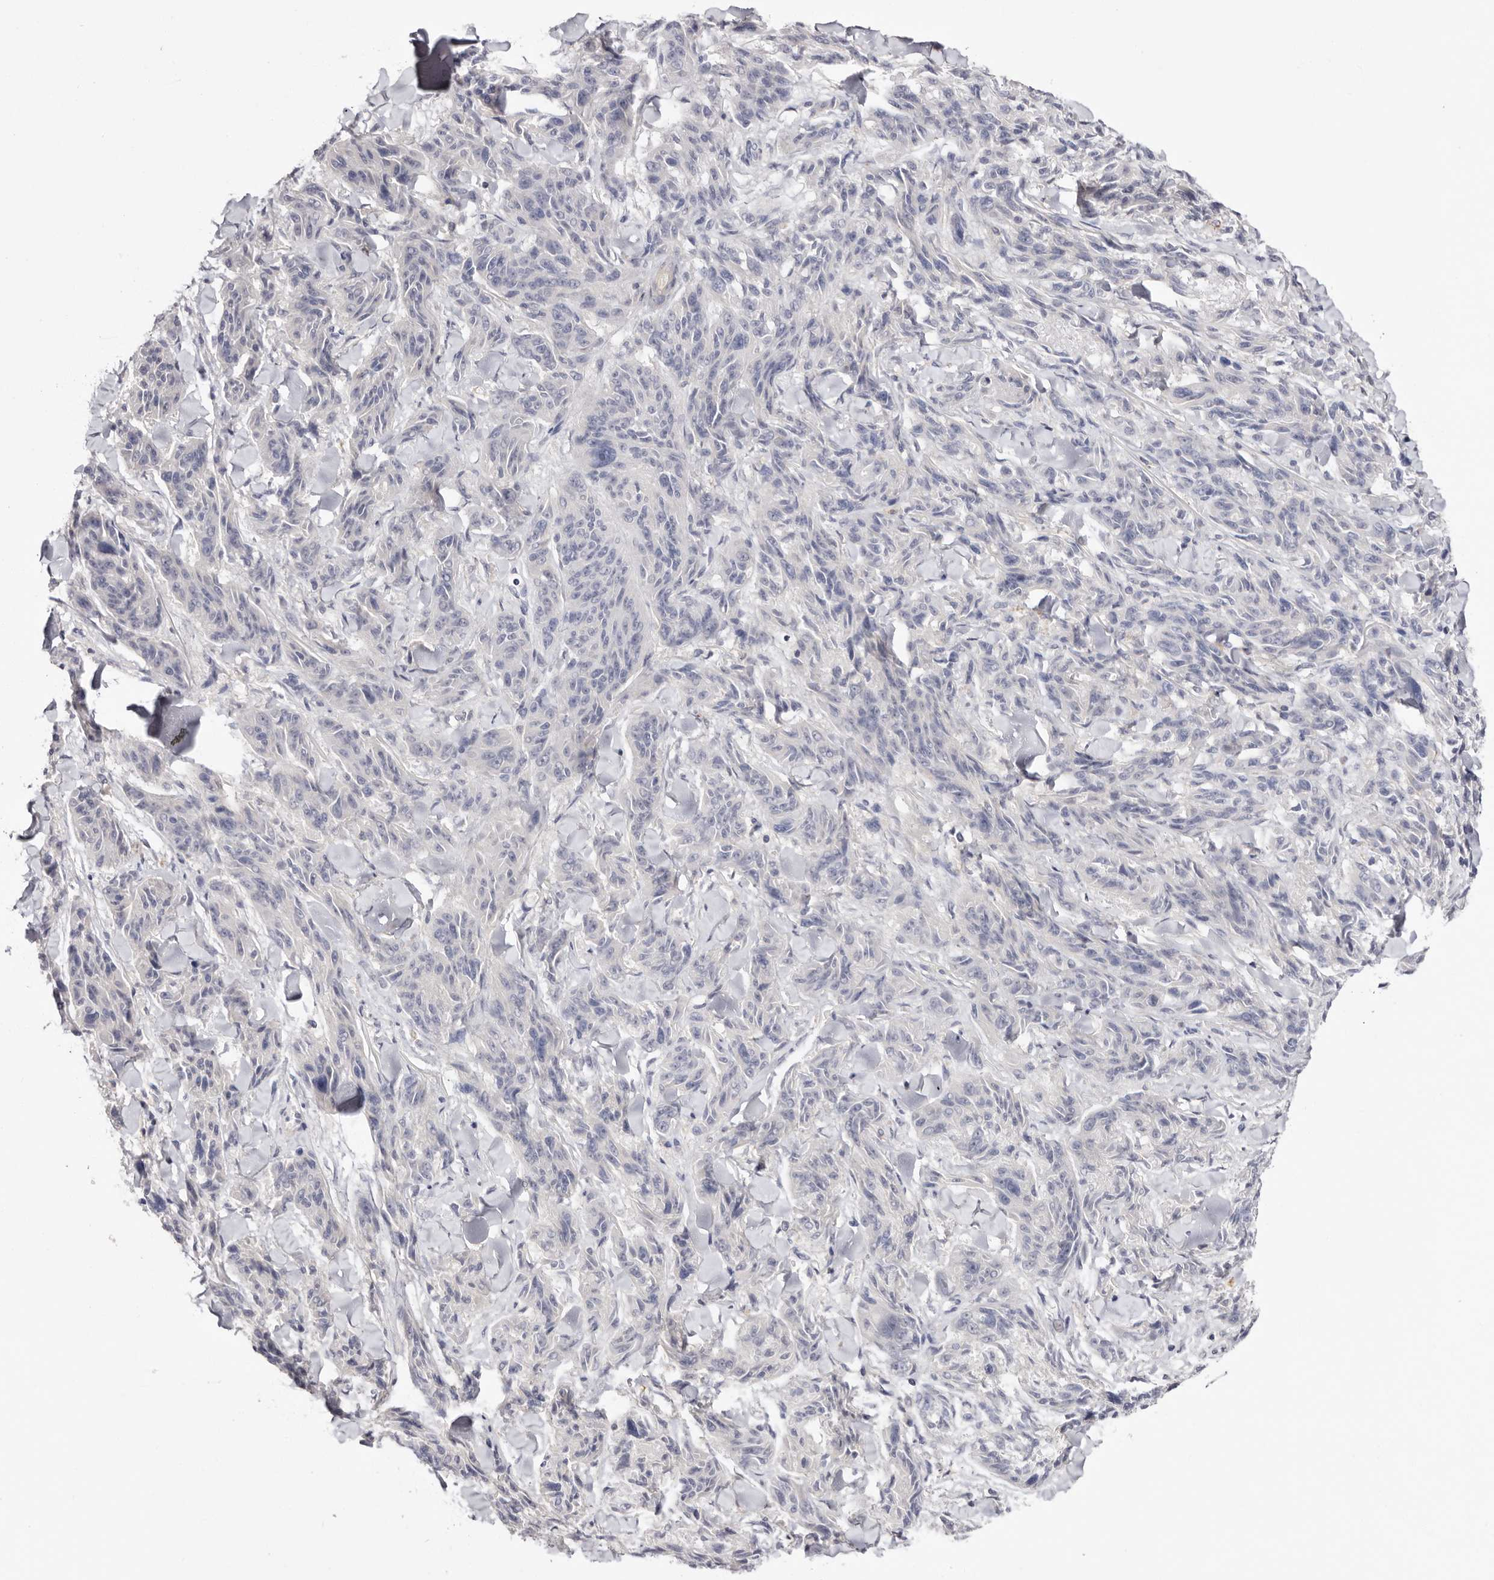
{"staining": {"intensity": "negative", "quantity": "none", "location": "none"}, "tissue": "melanoma", "cell_type": "Tumor cells", "image_type": "cancer", "snomed": [{"axis": "morphology", "description": "Malignant melanoma, NOS"}, {"axis": "topography", "description": "Skin"}], "caption": "Immunohistochemistry (IHC) photomicrograph of human melanoma stained for a protein (brown), which demonstrates no expression in tumor cells.", "gene": "S1PR5", "patient": {"sex": "male", "age": 53}}